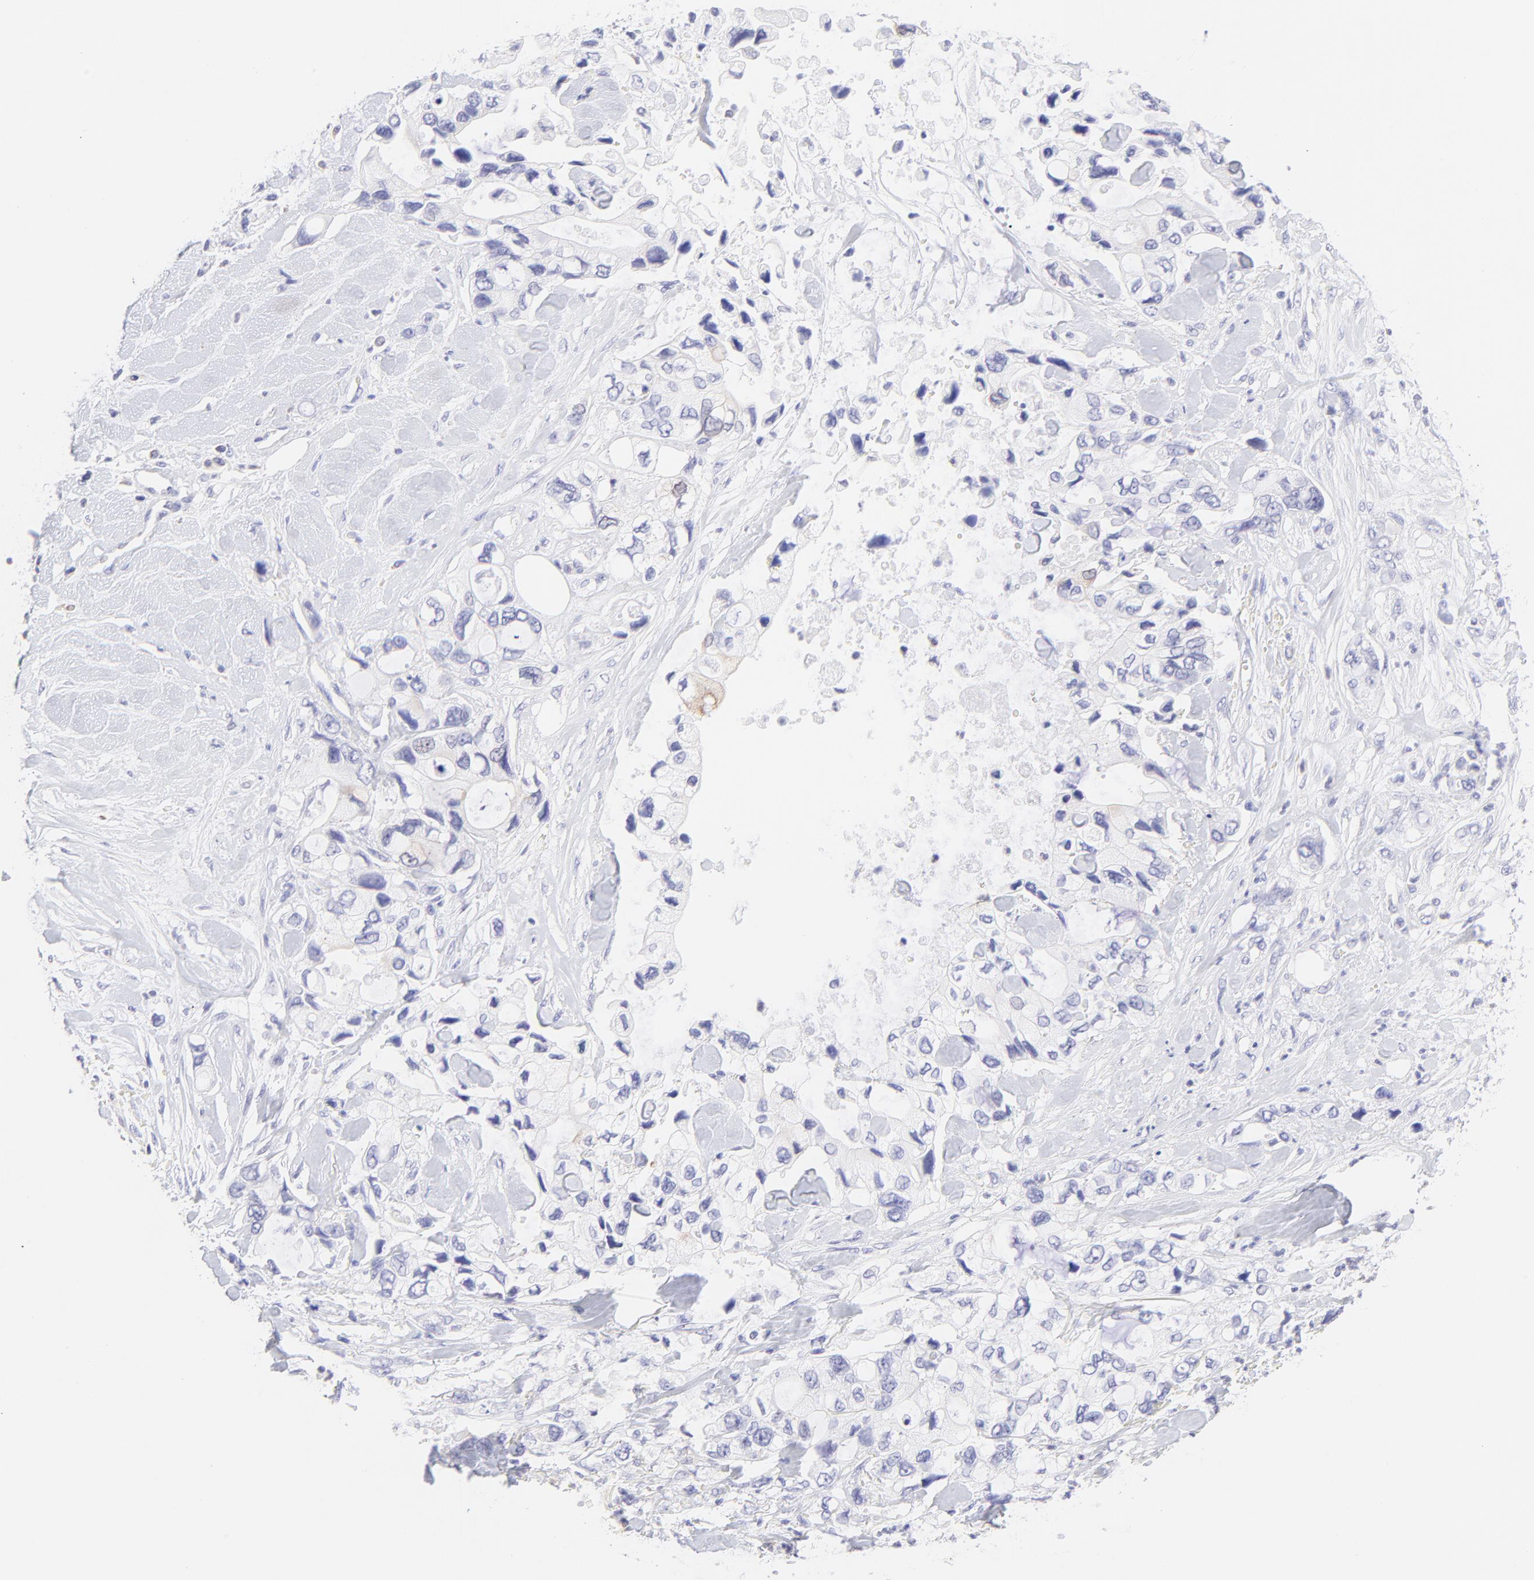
{"staining": {"intensity": "negative", "quantity": "none", "location": "none"}, "tissue": "pancreatic cancer", "cell_type": "Tumor cells", "image_type": "cancer", "snomed": [{"axis": "morphology", "description": "Adenocarcinoma, NOS"}, {"axis": "topography", "description": "Pancreas"}], "caption": "An immunohistochemistry (IHC) image of pancreatic cancer (adenocarcinoma) is shown. There is no staining in tumor cells of pancreatic cancer (adenocarcinoma). The staining was performed using DAB to visualize the protein expression in brown, while the nuclei were stained in blue with hematoxylin (Magnification: 20x).", "gene": "IRAG2", "patient": {"sex": "male", "age": 70}}